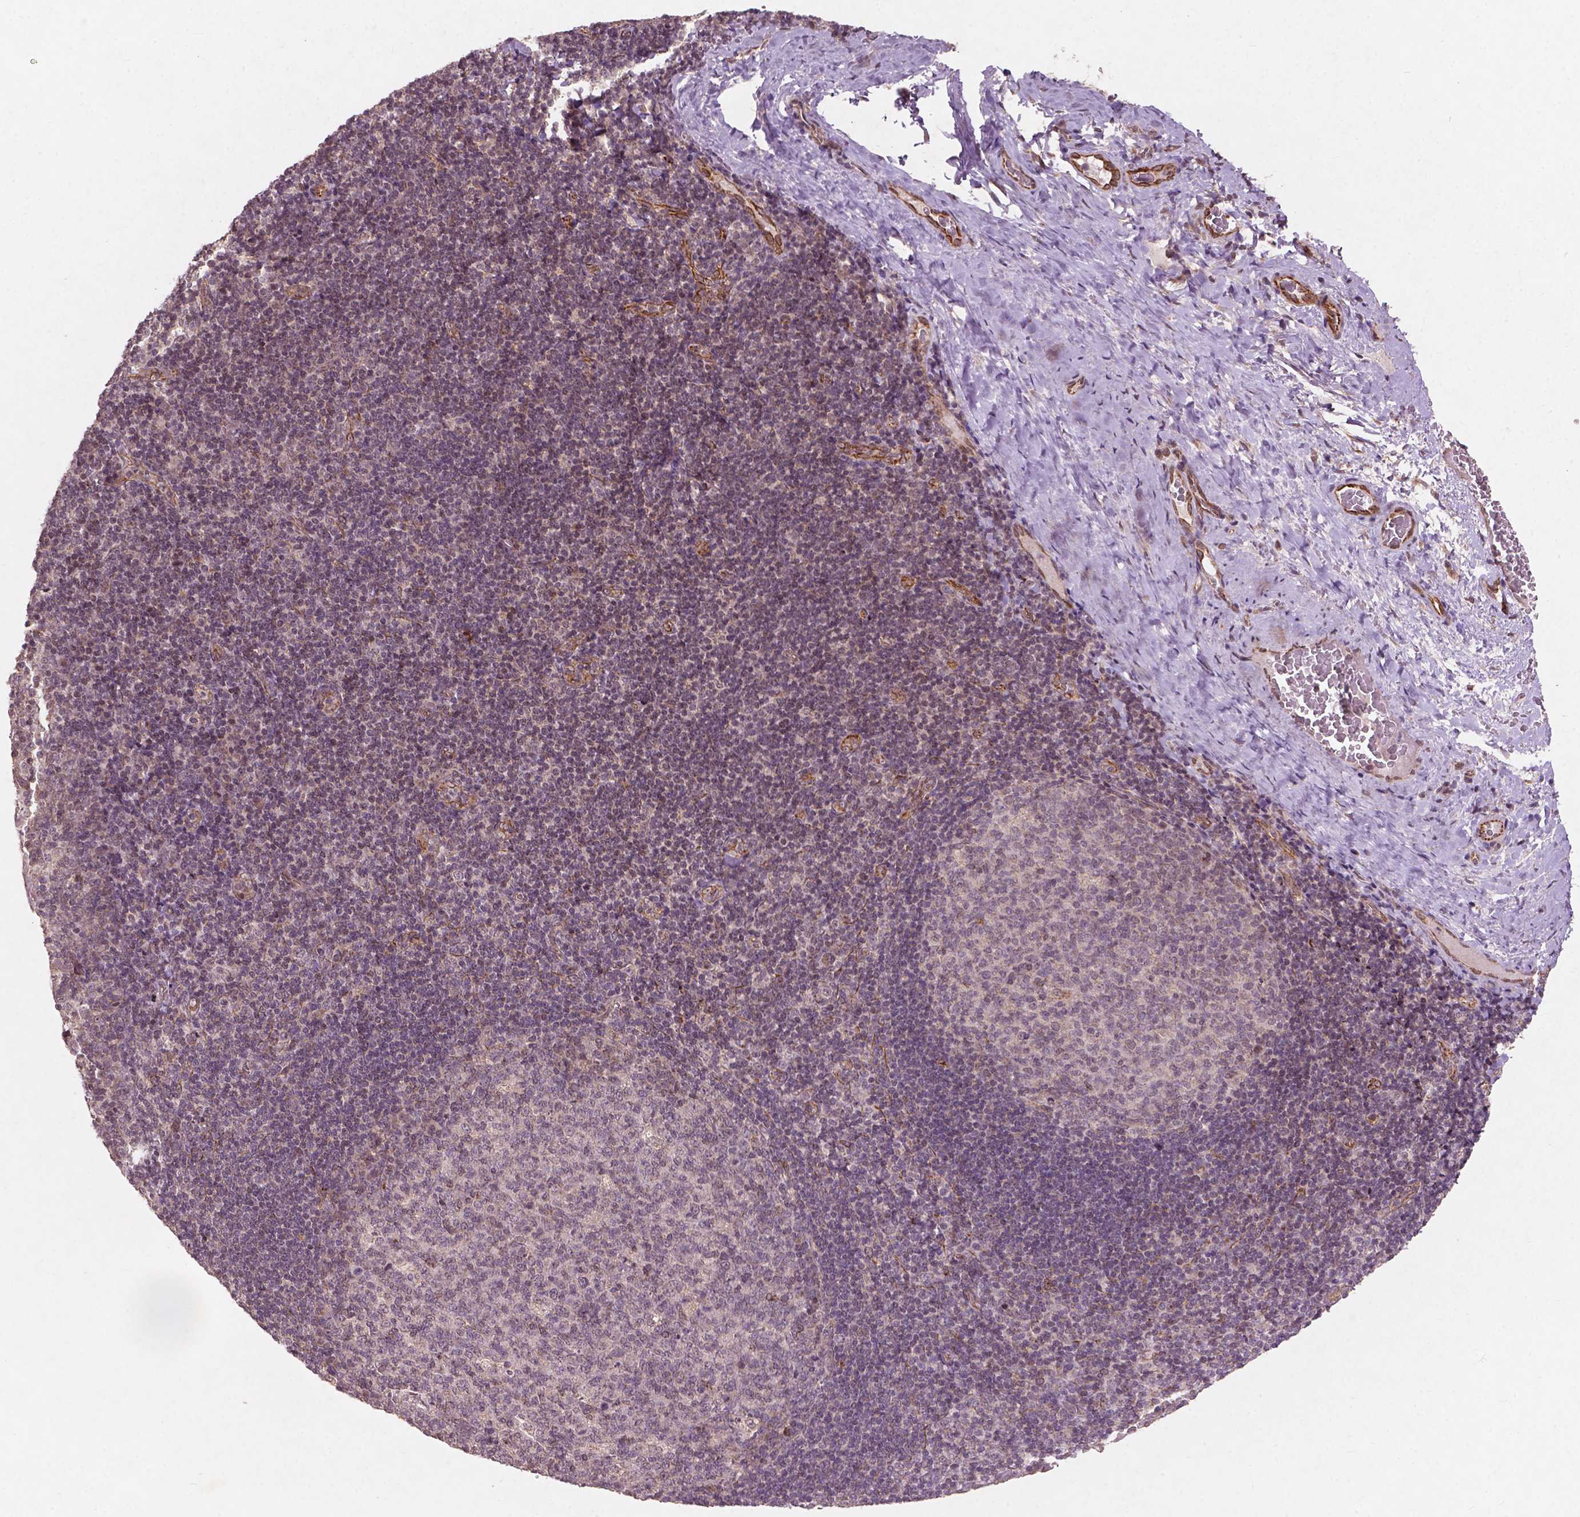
{"staining": {"intensity": "negative", "quantity": "none", "location": "none"}, "tissue": "tonsil", "cell_type": "Germinal center cells", "image_type": "normal", "snomed": [{"axis": "morphology", "description": "Normal tissue, NOS"}, {"axis": "morphology", "description": "Inflammation, NOS"}, {"axis": "topography", "description": "Tonsil"}], "caption": "DAB (3,3'-diaminobenzidine) immunohistochemical staining of benign human tonsil demonstrates no significant expression in germinal center cells.", "gene": "SMAD2", "patient": {"sex": "female", "age": 31}}